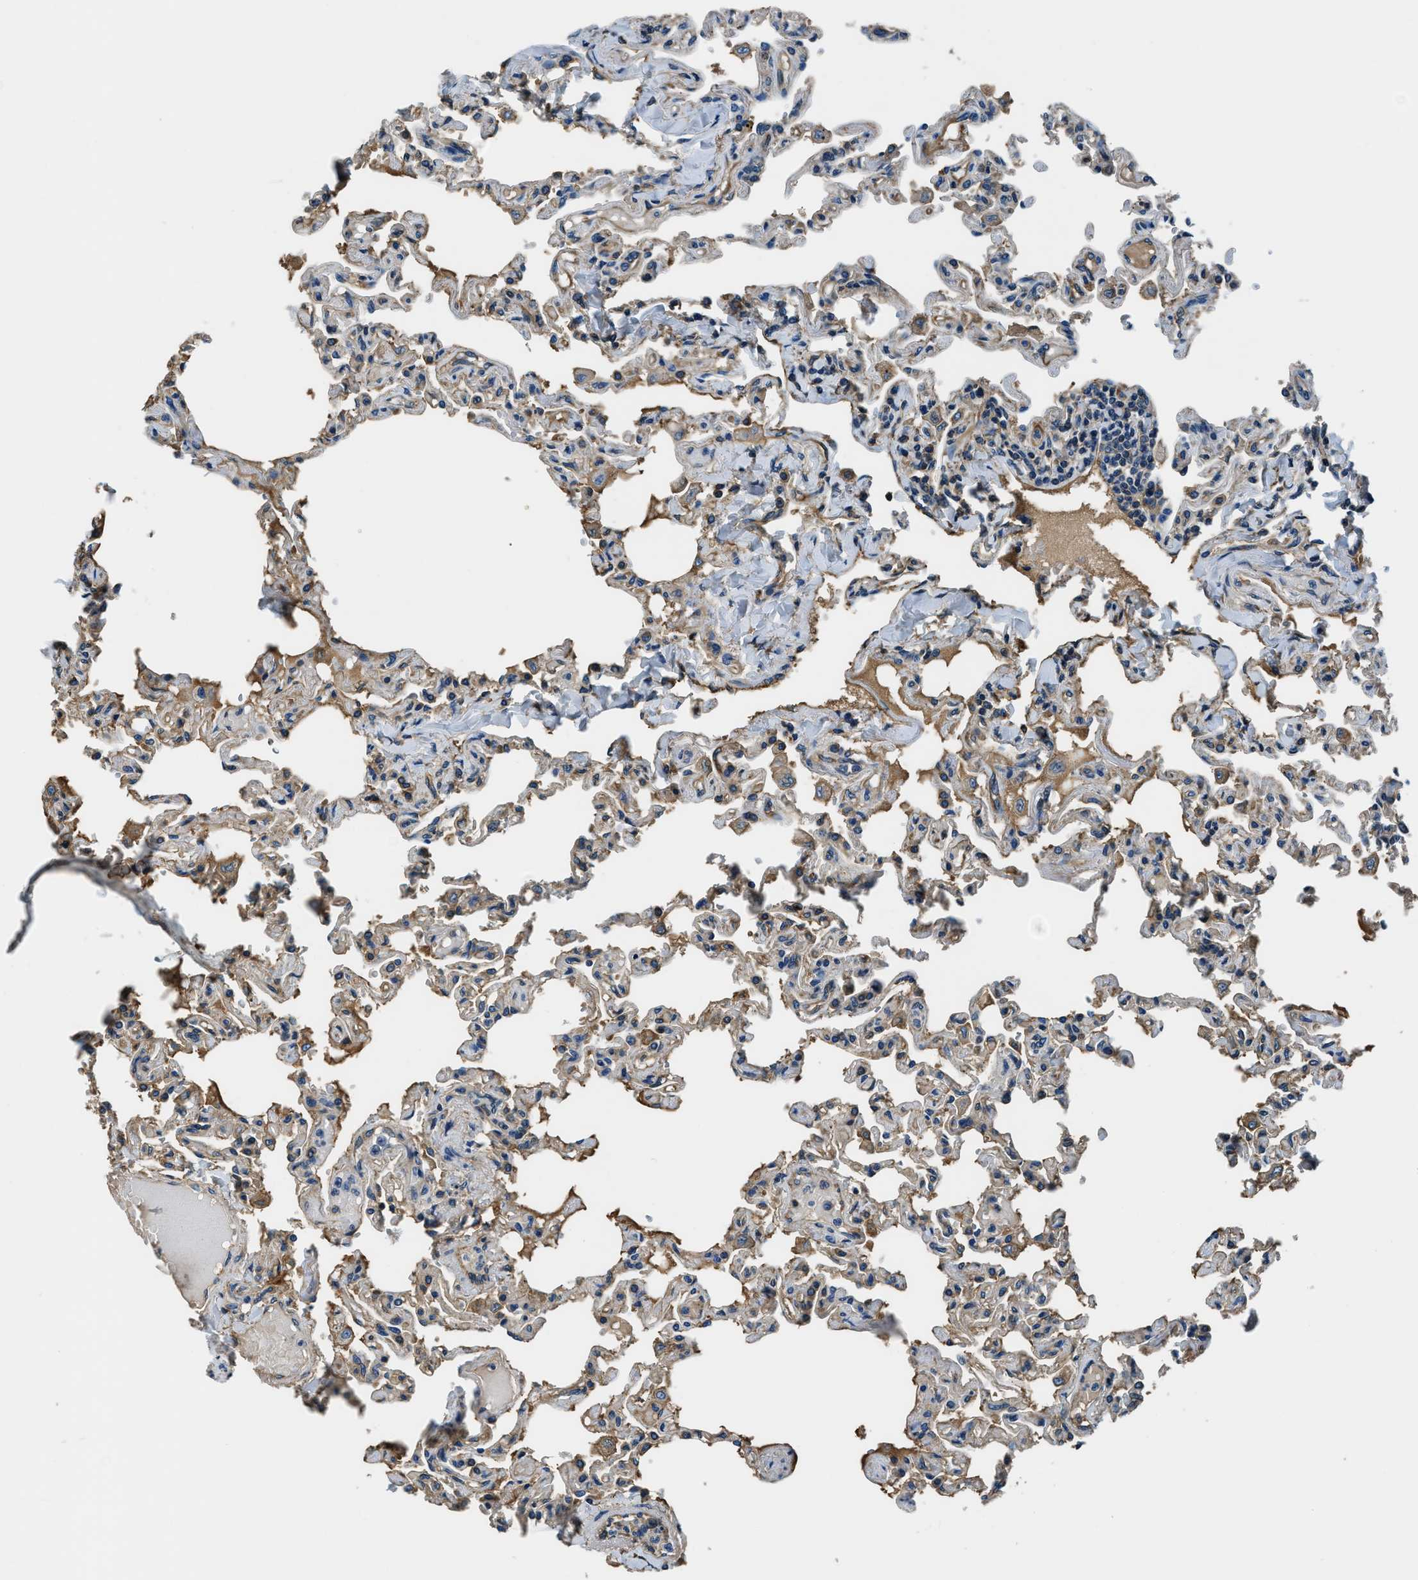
{"staining": {"intensity": "weak", "quantity": "25%-75%", "location": "cytoplasmic/membranous"}, "tissue": "lung", "cell_type": "Alveolar cells", "image_type": "normal", "snomed": [{"axis": "morphology", "description": "Normal tissue, NOS"}, {"axis": "topography", "description": "Lung"}], "caption": "The immunohistochemical stain labels weak cytoplasmic/membranous staining in alveolar cells of benign lung. Using DAB (brown) and hematoxylin (blue) stains, captured at high magnification using brightfield microscopy.", "gene": "EEA1", "patient": {"sex": "male", "age": 21}}